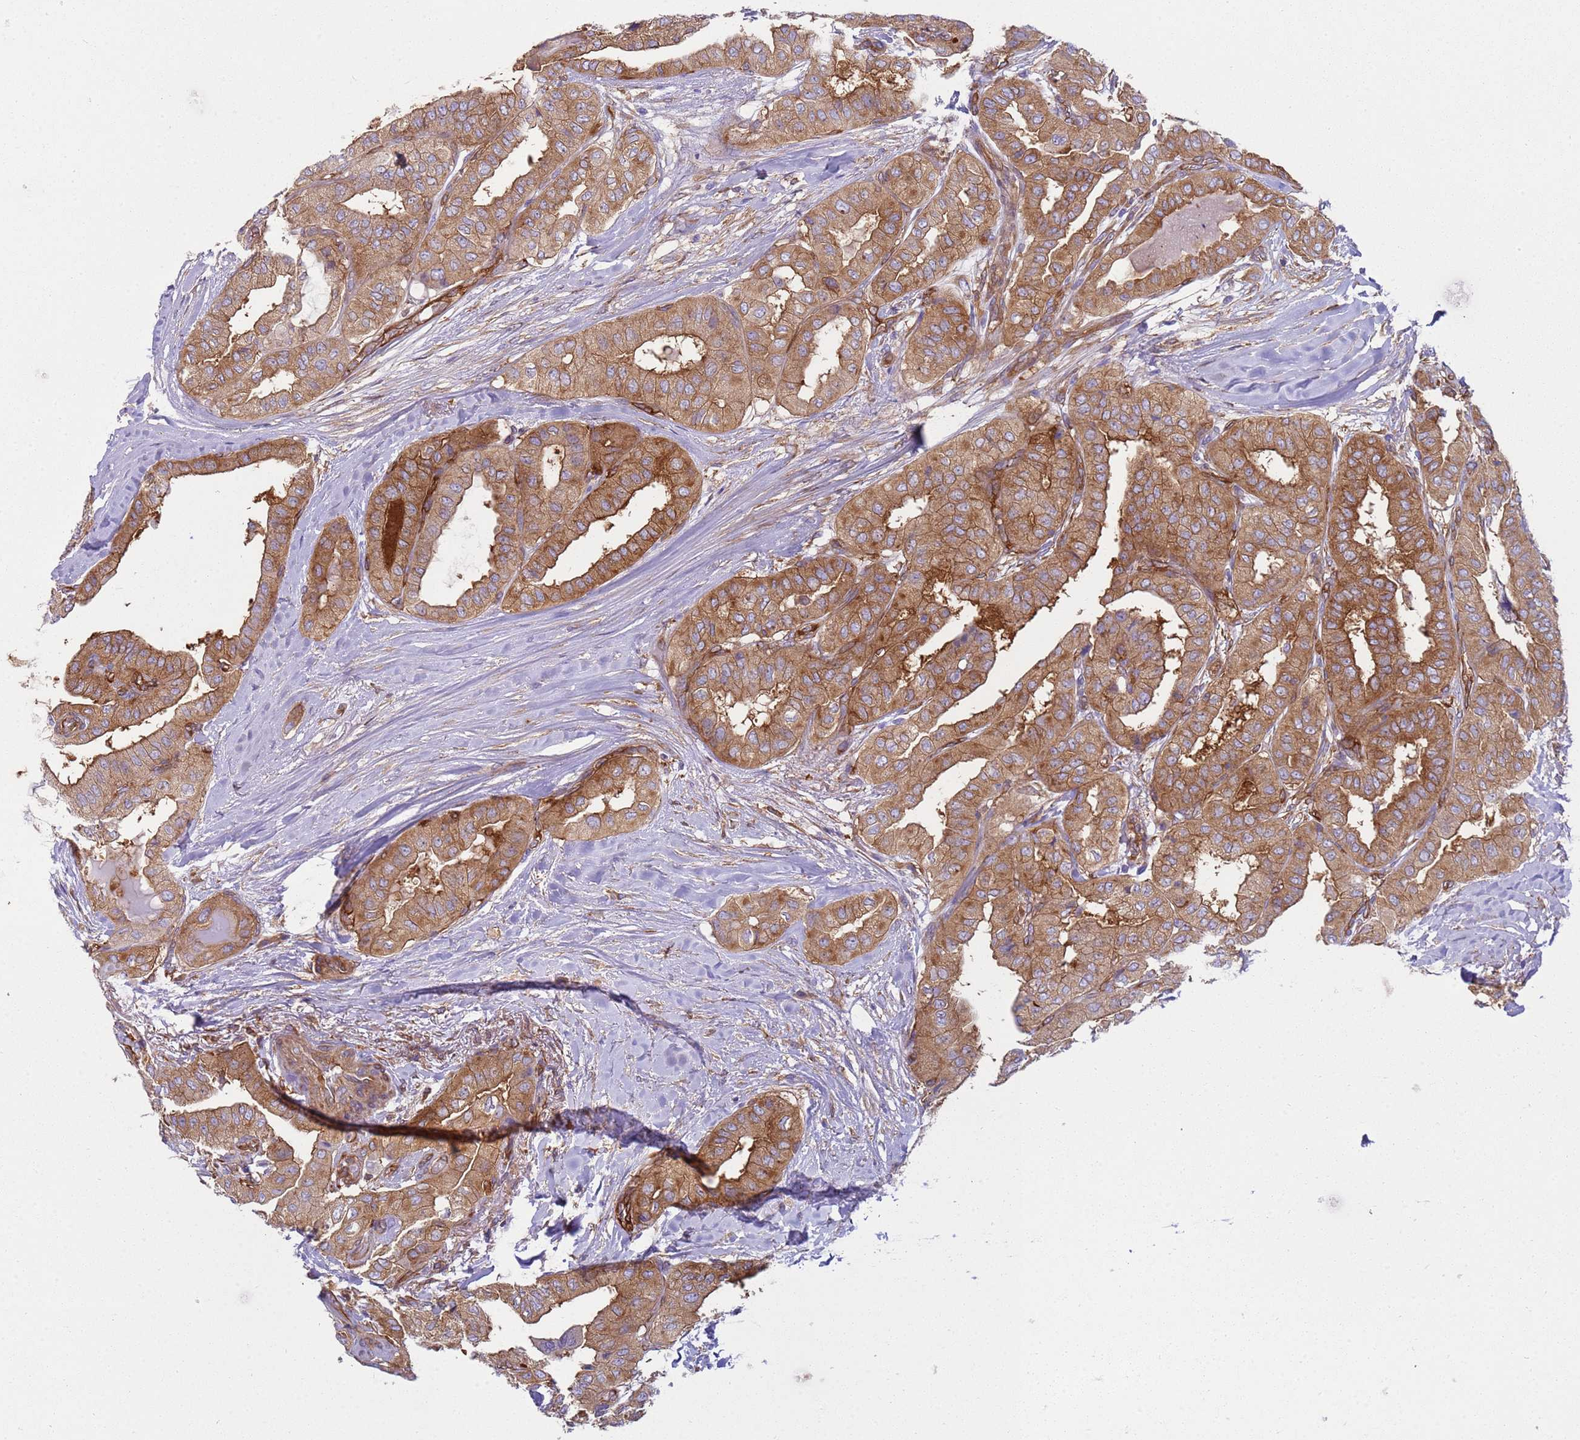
{"staining": {"intensity": "strong", "quantity": ">75%", "location": "cytoplasmic/membranous"}, "tissue": "thyroid cancer", "cell_type": "Tumor cells", "image_type": "cancer", "snomed": [{"axis": "morphology", "description": "Papillary adenocarcinoma, NOS"}, {"axis": "topography", "description": "Thyroid gland"}], "caption": "Human papillary adenocarcinoma (thyroid) stained for a protein (brown) reveals strong cytoplasmic/membranous positive positivity in about >75% of tumor cells.", "gene": "SNX21", "patient": {"sex": "female", "age": 59}}